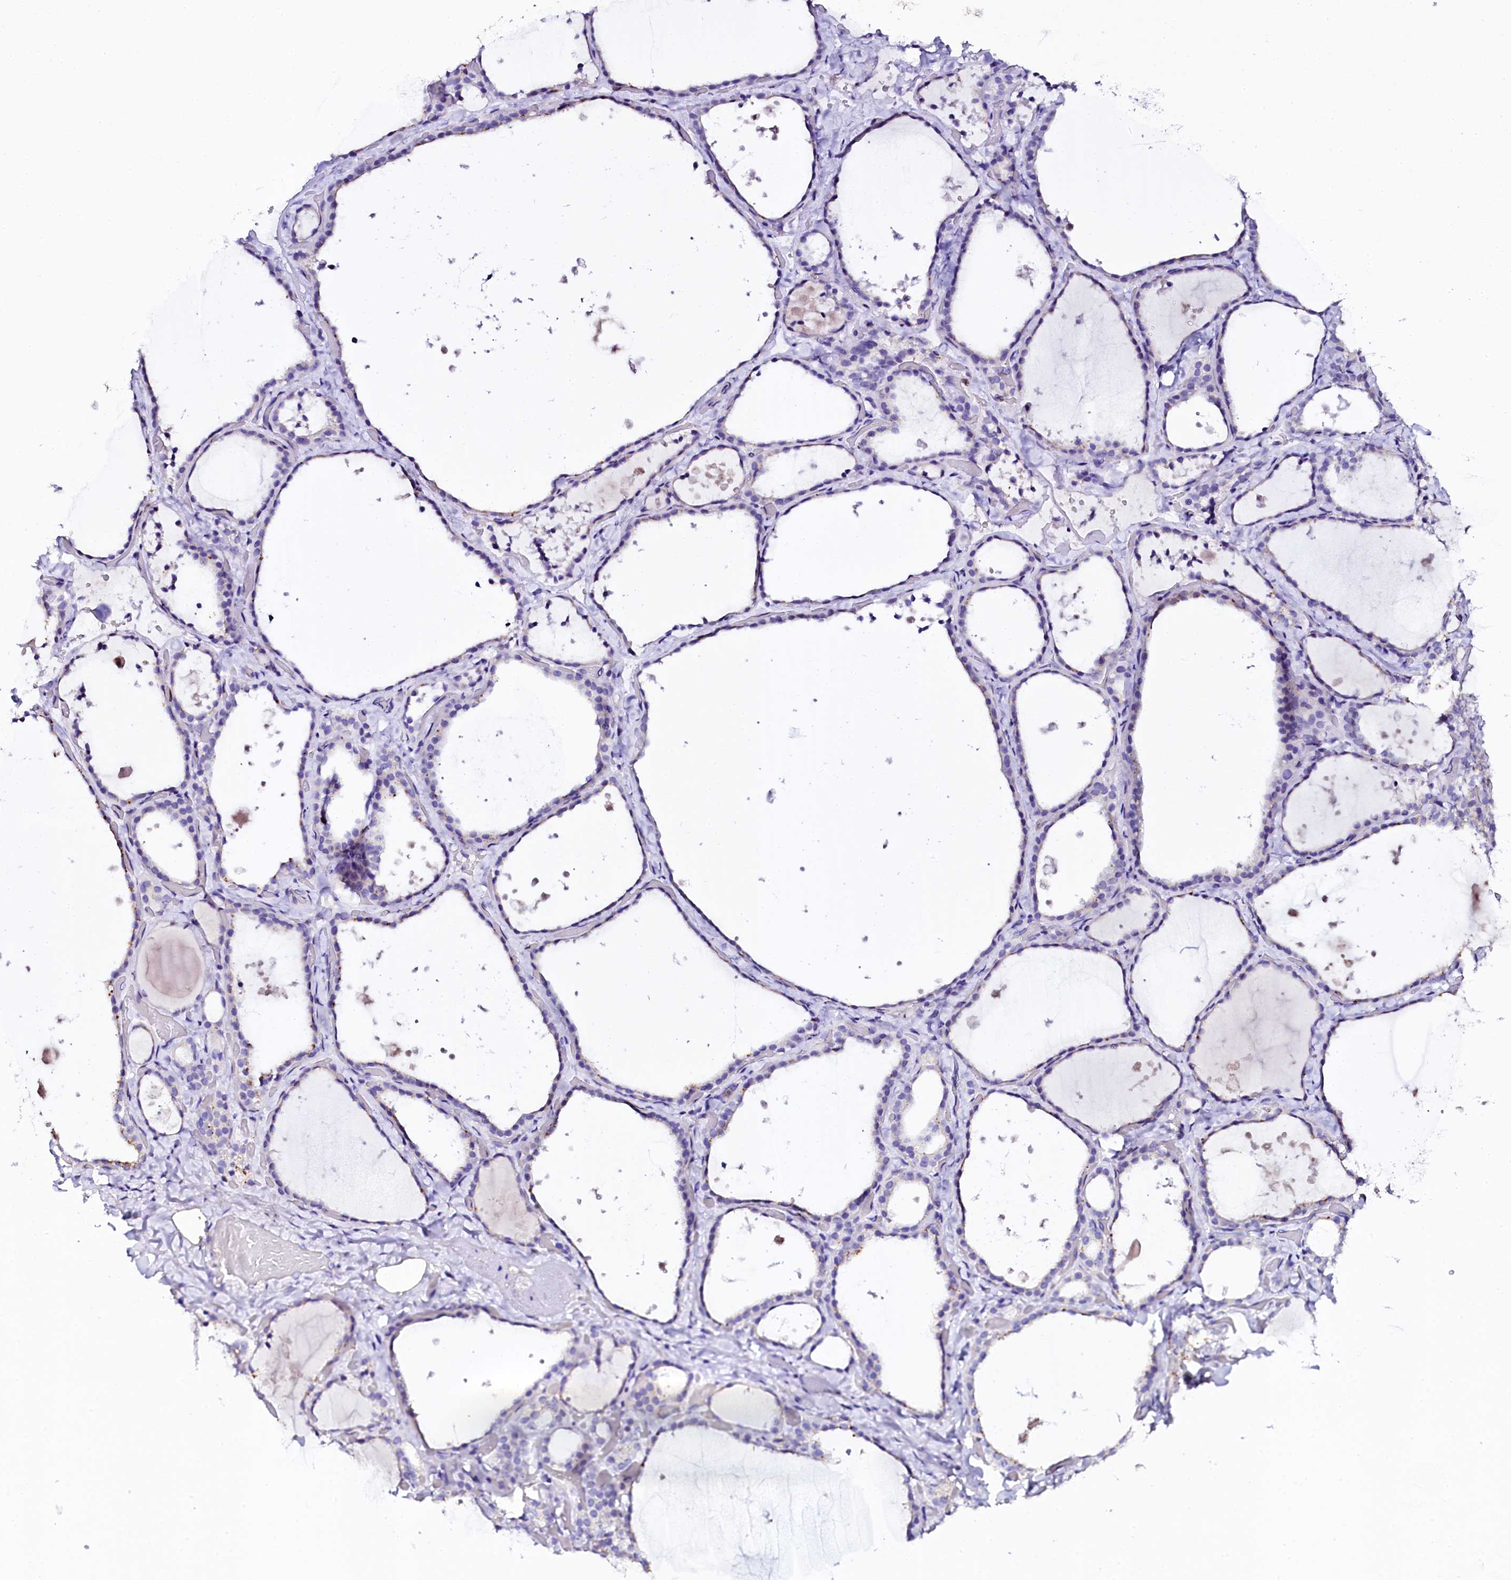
{"staining": {"intensity": "negative", "quantity": "none", "location": "none"}, "tissue": "thyroid gland", "cell_type": "Glandular cells", "image_type": "normal", "snomed": [{"axis": "morphology", "description": "Normal tissue, NOS"}, {"axis": "topography", "description": "Thyroid gland"}], "caption": "IHC histopathology image of unremarkable thyroid gland stained for a protein (brown), which exhibits no positivity in glandular cells. (DAB (3,3'-diaminobenzidine) immunohistochemistry with hematoxylin counter stain).", "gene": "NAA16", "patient": {"sex": "female", "age": 44}}